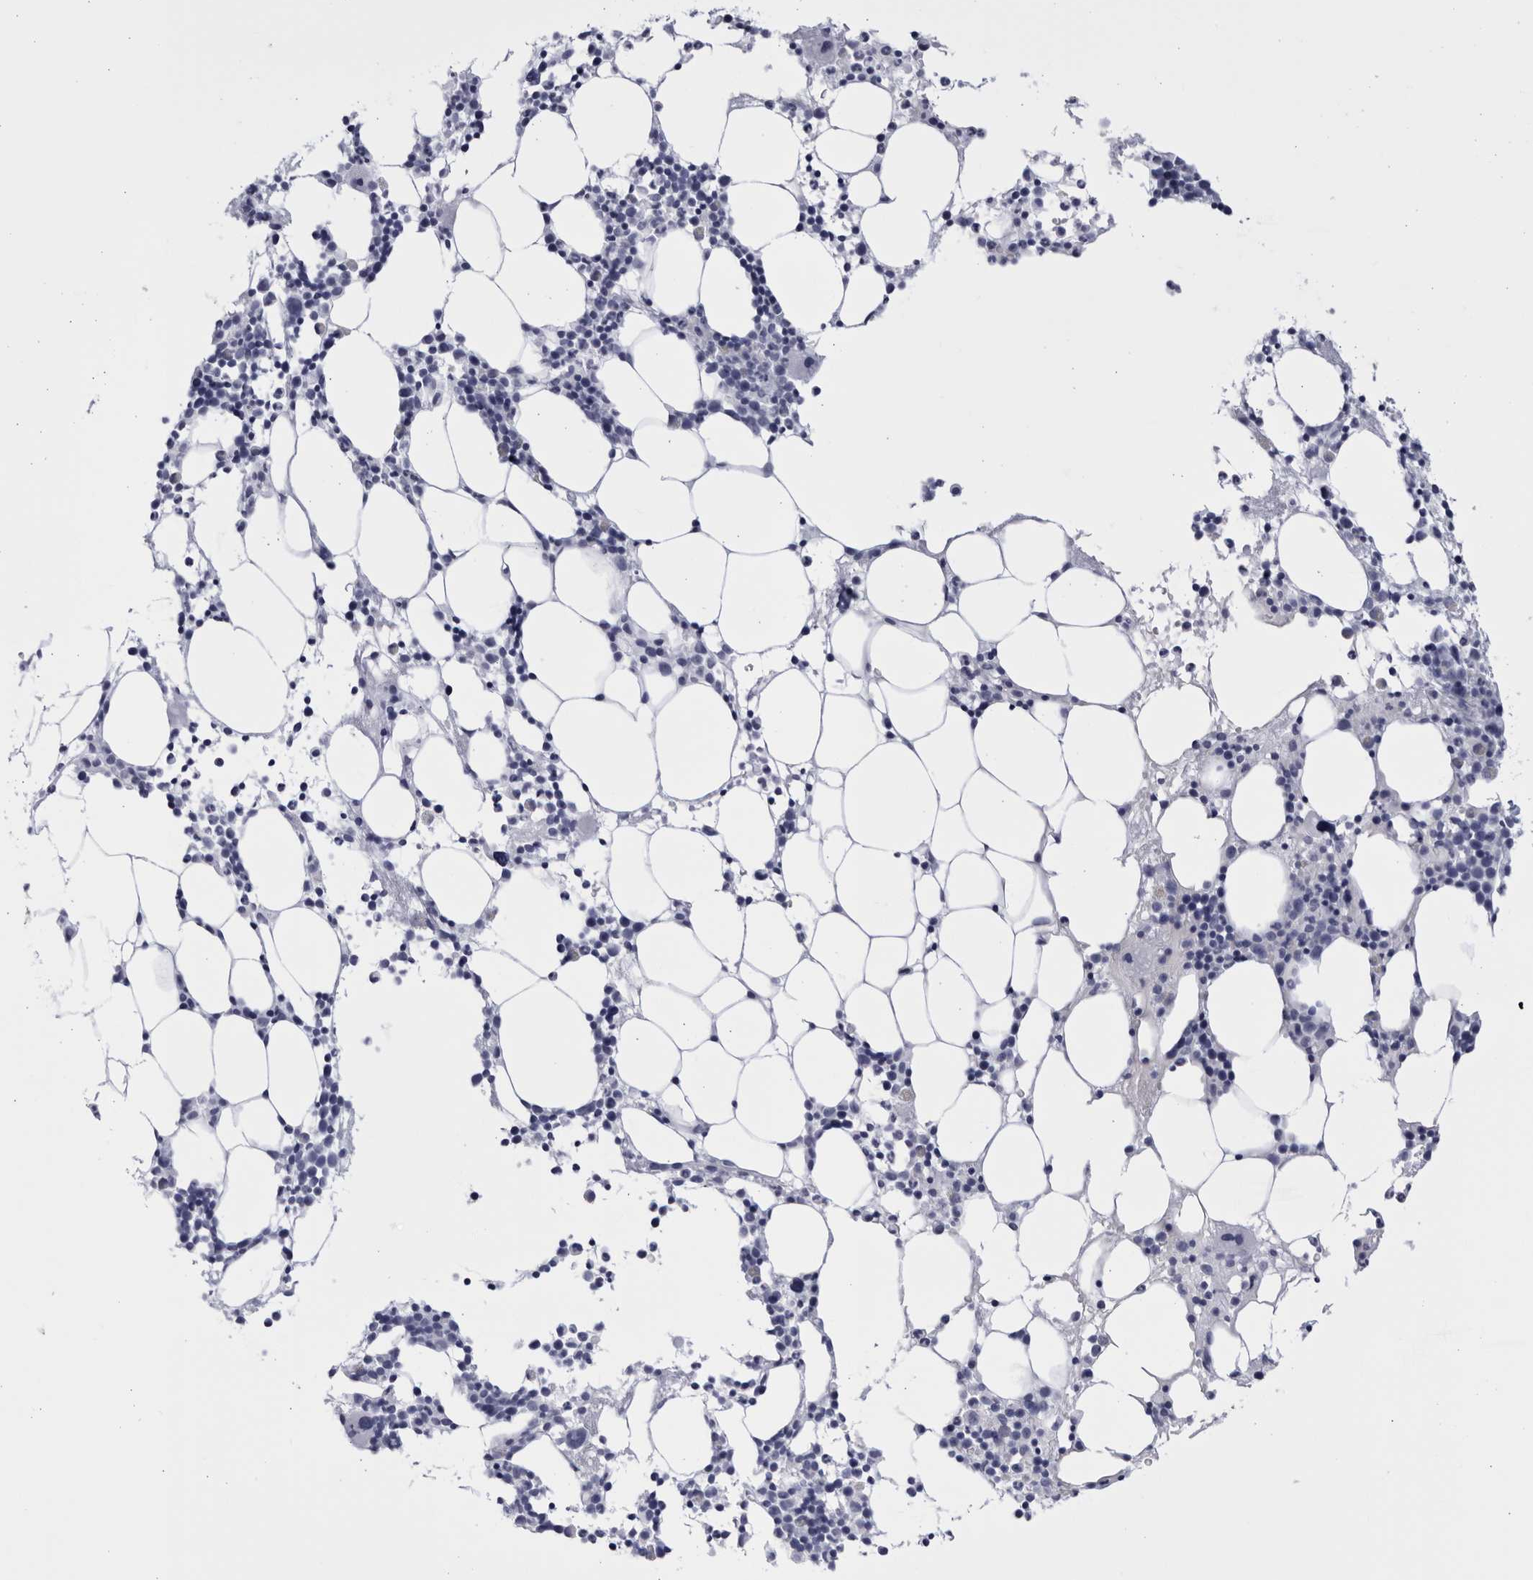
{"staining": {"intensity": "negative", "quantity": "none", "location": "none"}, "tissue": "bone marrow", "cell_type": "Hematopoietic cells", "image_type": "normal", "snomed": [{"axis": "morphology", "description": "Normal tissue, NOS"}, {"axis": "morphology", "description": "Inflammation, NOS"}, {"axis": "topography", "description": "Bone marrow"}], "caption": "DAB (3,3'-diaminobenzidine) immunohistochemical staining of unremarkable human bone marrow shows no significant expression in hematopoietic cells.", "gene": "CCDC181", "patient": {"sex": "male", "age": 31}}